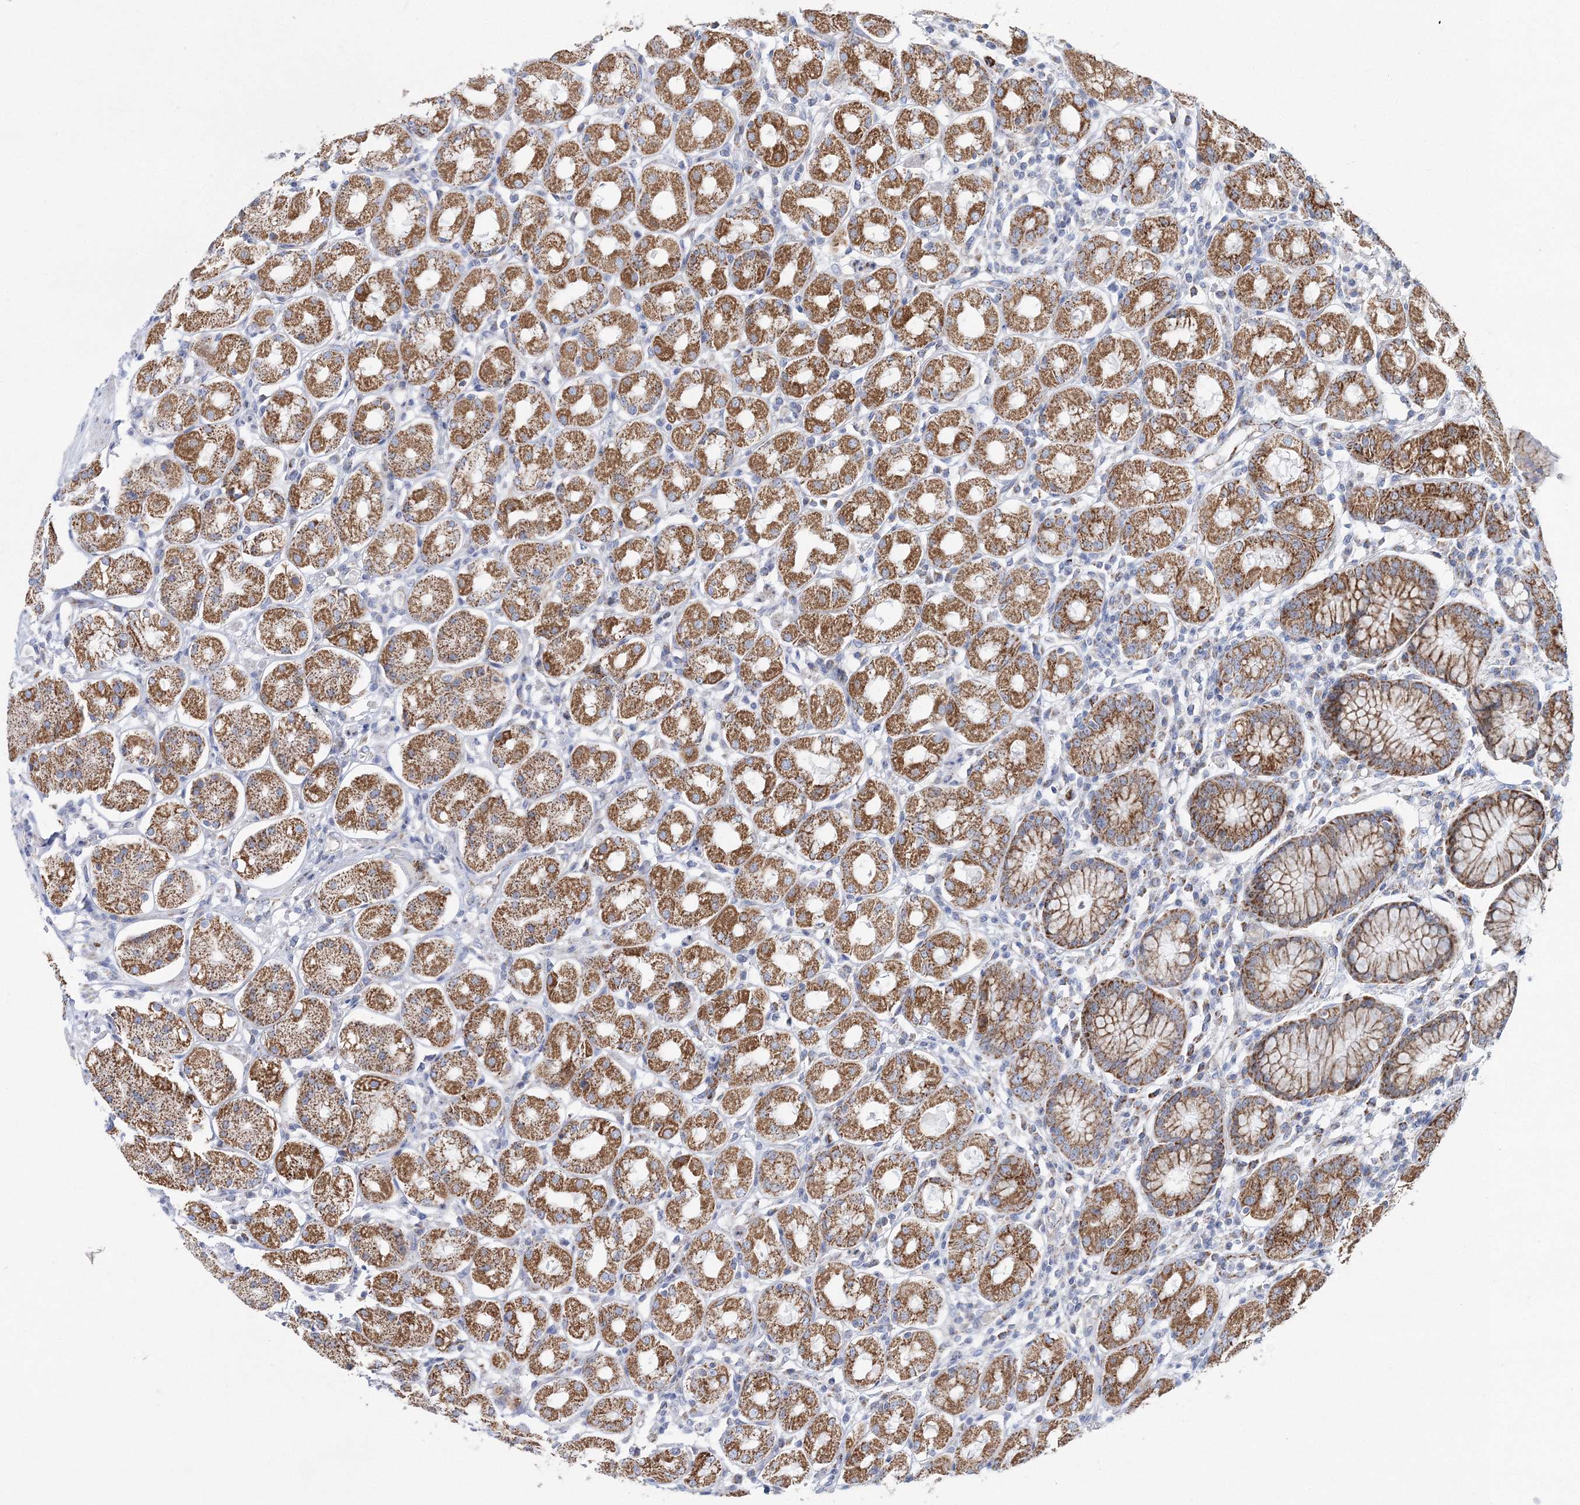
{"staining": {"intensity": "moderate", "quantity": ">75%", "location": "cytoplasmic/membranous"}, "tissue": "stomach", "cell_type": "Glandular cells", "image_type": "normal", "snomed": [{"axis": "morphology", "description": "Normal tissue, NOS"}, {"axis": "topography", "description": "Stomach"}, {"axis": "topography", "description": "Stomach, lower"}], "caption": "IHC staining of unremarkable stomach, which displays medium levels of moderate cytoplasmic/membranous expression in approximately >75% of glandular cells indicating moderate cytoplasmic/membranous protein staining. The staining was performed using DAB (brown) for protein detection and nuclei were counterstained in hematoxylin (blue).", "gene": "HIBCH", "patient": {"sex": "female", "age": 56}}